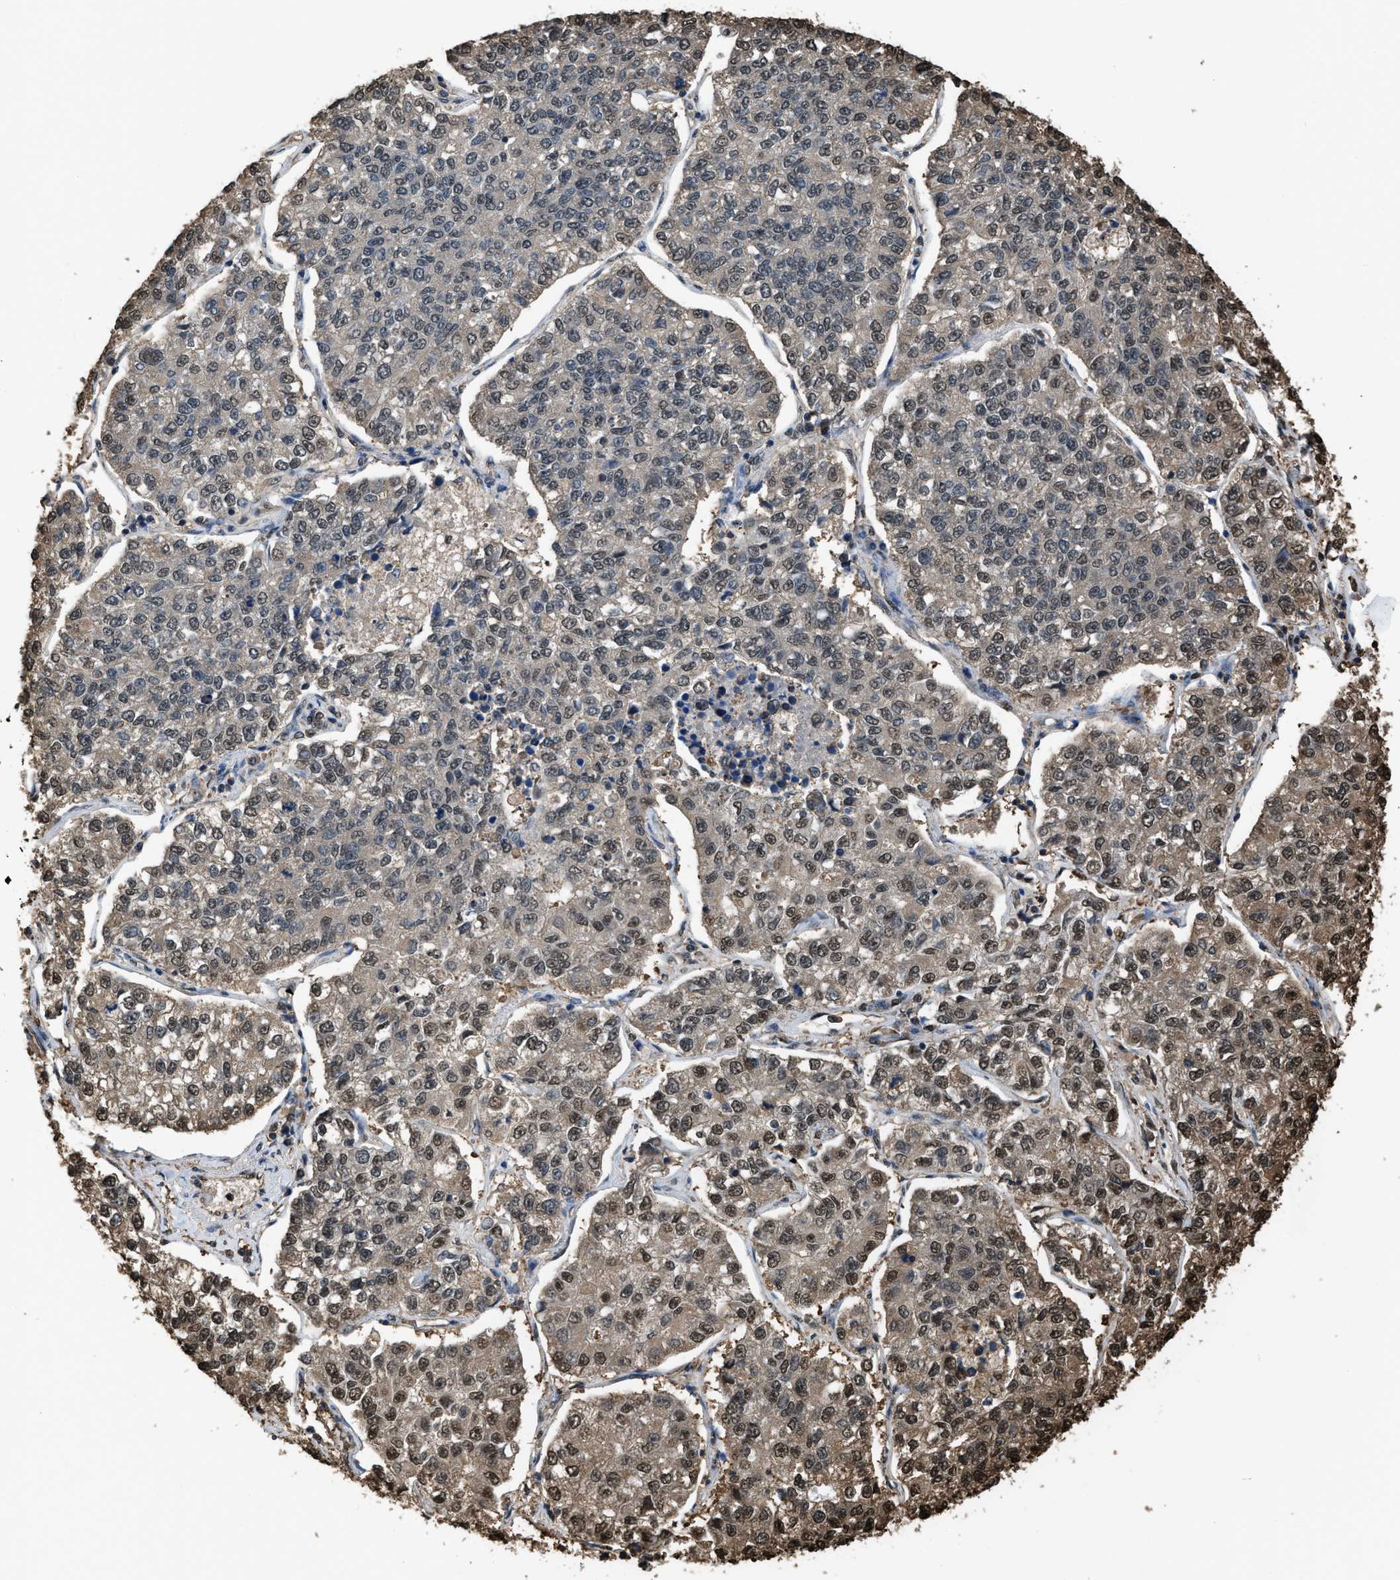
{"staining": {"intensity": "moderate", "quantity": "25%-75%", "location": "nuclear"}, "tissue": "lung cancer", "cell_type": "Tumor cells", "image_type": "cancer", "snomed": [{"axis": "morphology", "description": "Adenocarcinoma, NOS"}, {"axis": "topography", "description": "Lung"}], "caption": "Protein expression analysis of adenocarcinoma (lung) reveals moderate nuclear staining in about 25%-75% of tumor cells. (Stains: DAB (3,3'-diaminobenzidine) in brown, nuclei in blue, Microscopy: brightfield microscopy at high magnification).", "gene": "FNTA", "patient": {"sex": "male", "age": 49}}